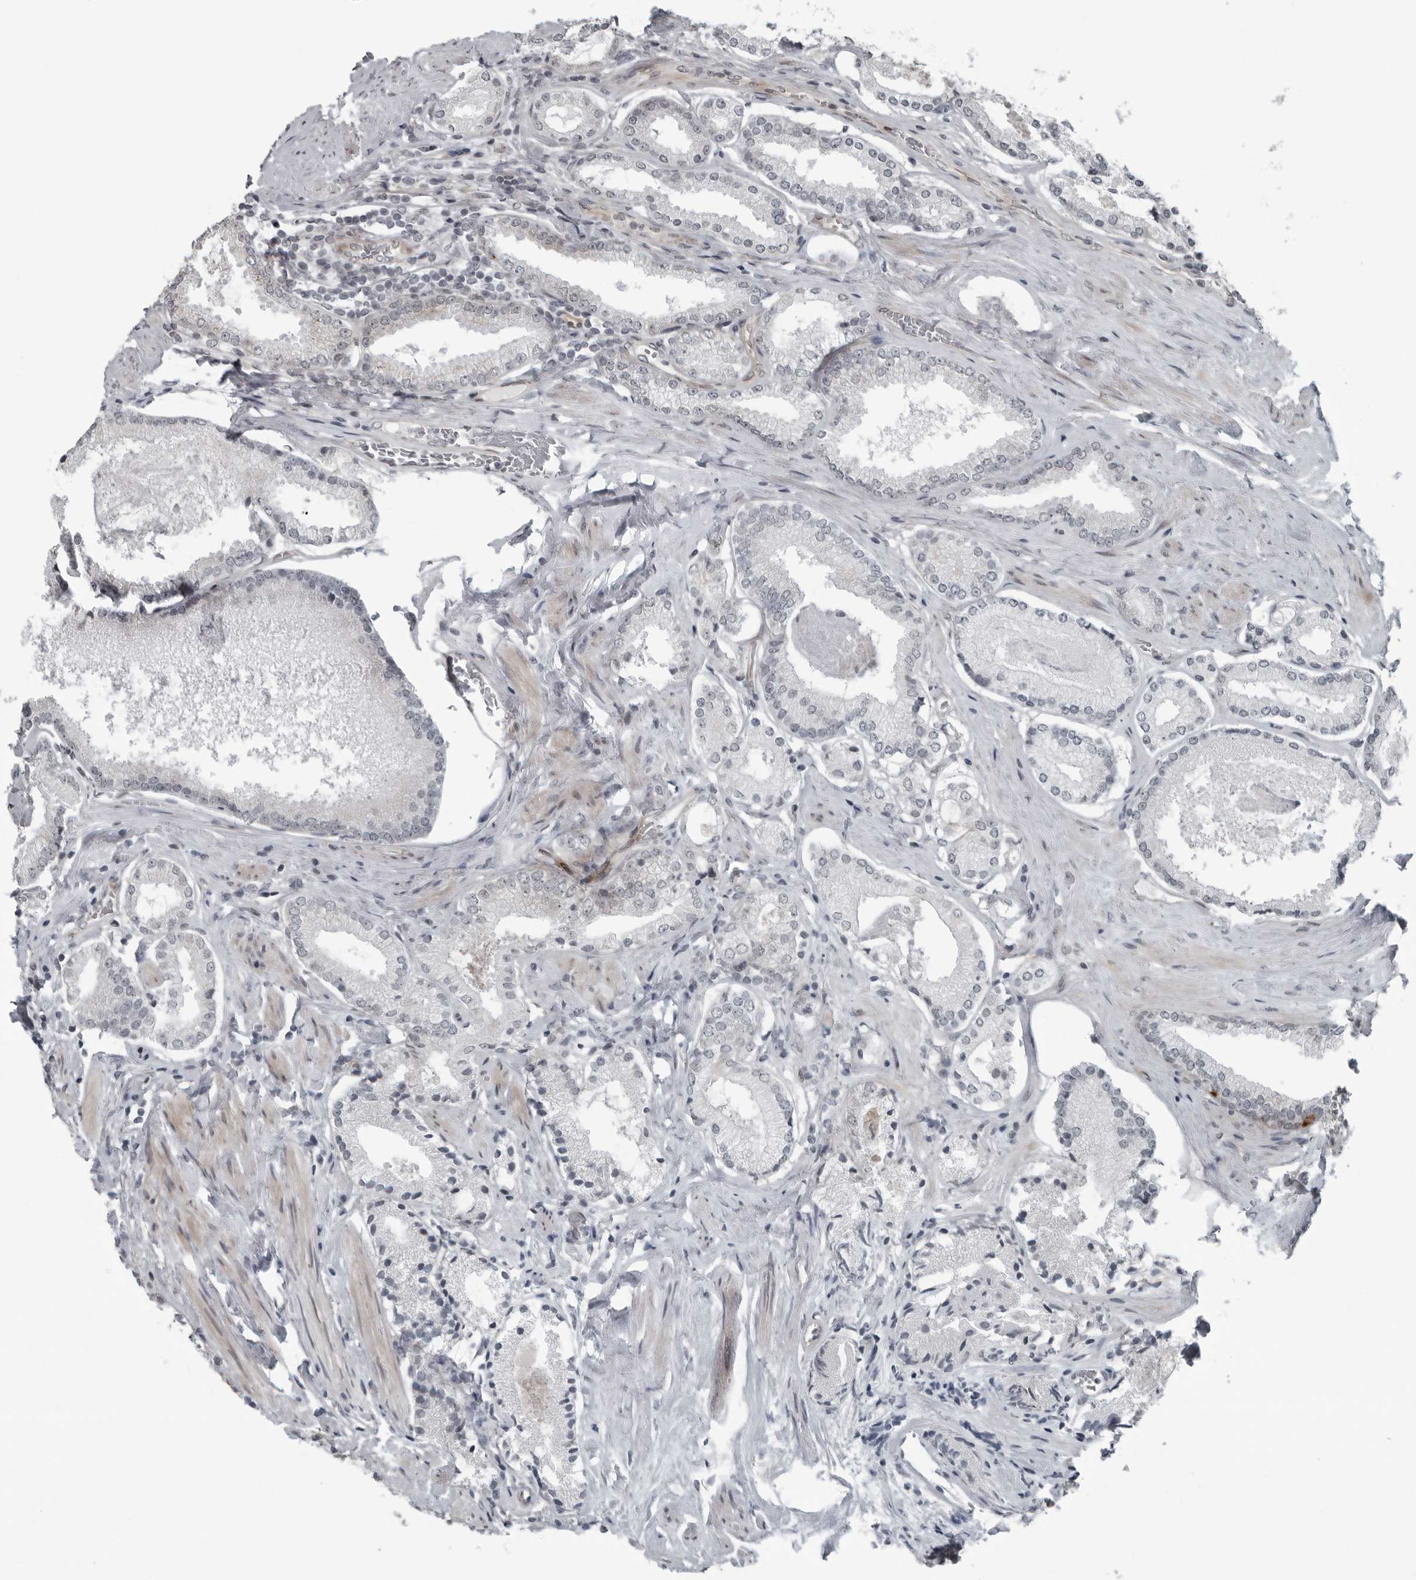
{"staining": {"intensity": "negative", "quantity": "none", "location": "none"}, "tissue": "prostate cancer", "cell_type": "Tumor cells", "image_type": "cancer", "snomed": [{"axis": "morphology", "description": "Adenocarcinoma, Low grade"}, {"axis": "topography", "description": "Prostate"}], "caption": "Adenocarcinoma (low-grade) (prostate) was stained to show a protein in brown. There is no significant staining in tumor cells.", "gene": "FAM102B", "patient": {"sex": "male", "age": 71}}